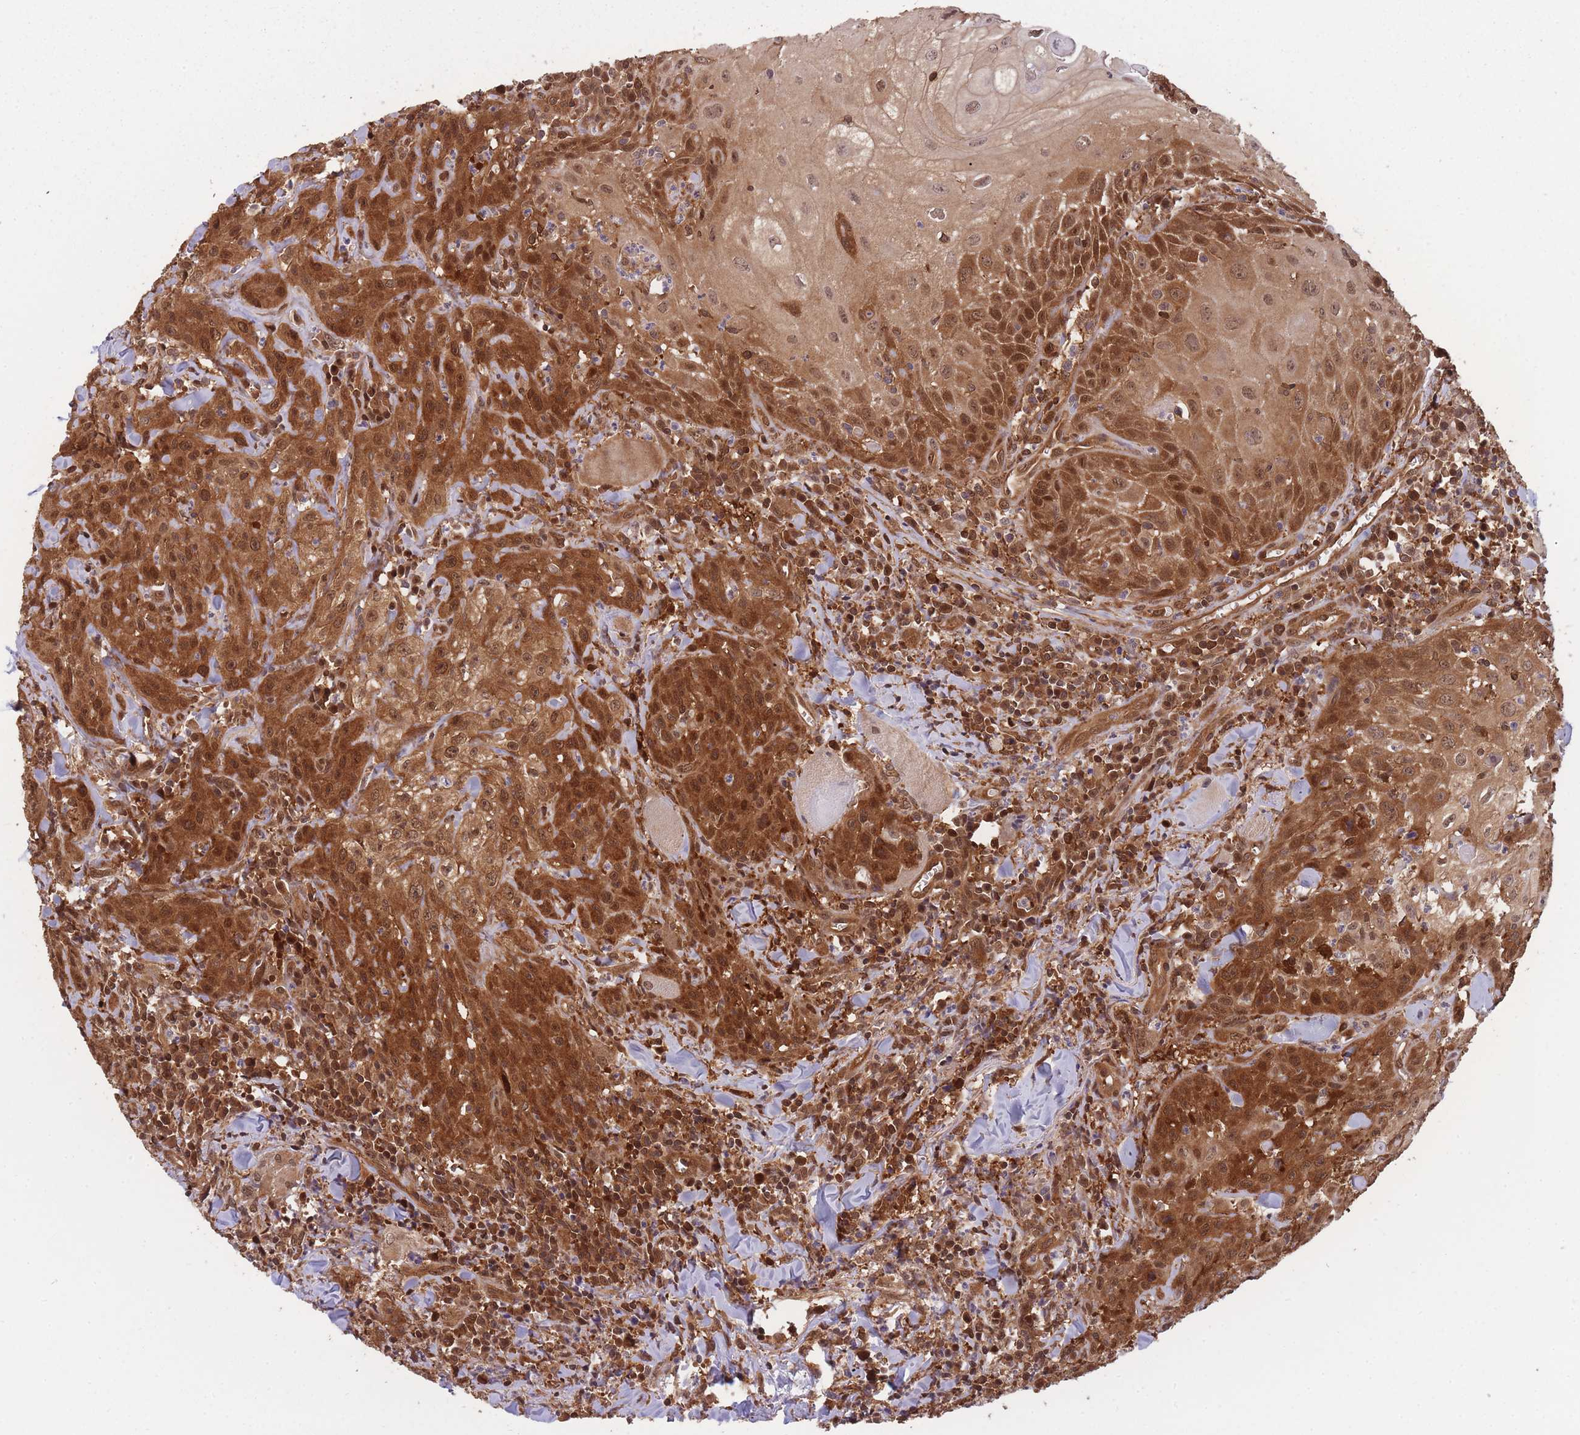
{"staining": {"intensity": "strong", "quantity": ">75%", "location": "cytoplasmic/membranous,nuclear"}, "tissue": "head and neck cancer", "cell_type": "Tumor cells", "image_type": "cancer", "snomed": [{"axis": "morphology", "description": "Normal tissue, NOS"}, {"axis": "morphology", "description": "Squamous cell carcinoma, NOS"}, {"axis": "topography", "description": "Oral tissue"}, {"axis": "topography", "description": "Head-Neck"}], "caption": "An image of head and neck cancer stained for a protein demonstrates strong cytoplasmic/membranous and nuclear brown staining in tumor cells.", "gene": "PPP6R3", "patient": {"sex": "female", "age": 70}}